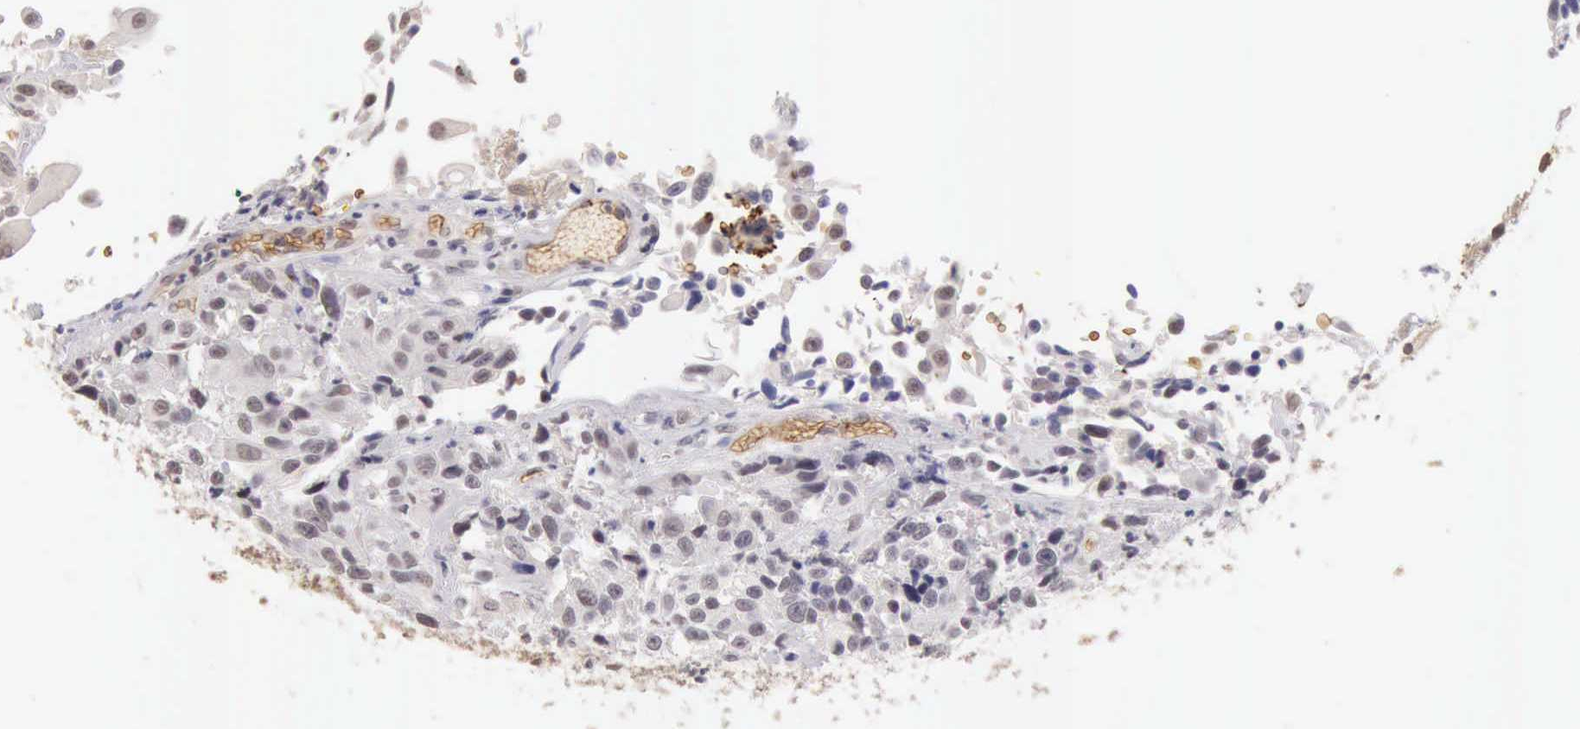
{"staining": {"intensity": "weak", "quantity": "<25%", "location": "nuclear"}, "tissue": "urothelial cancer", "cell_type": "Tumor cells", "image_type": "cancer", "snomed": [{"axis": "morphology", "description": "Urothelial carcinoma, High grade"}, {"axis": "topography", "description": "Urinary bladder"}], "caption": "Immunohistochemistry histopathology image of neoplastic tissue: human urothelial carcinoma (high-grade) stained with DAB (3,3'-diaminobenzidine) demonstrates no significant protein expression in tumor cells.", "gene": "CFI", "patient": {"sex": "female", "age": 81}}